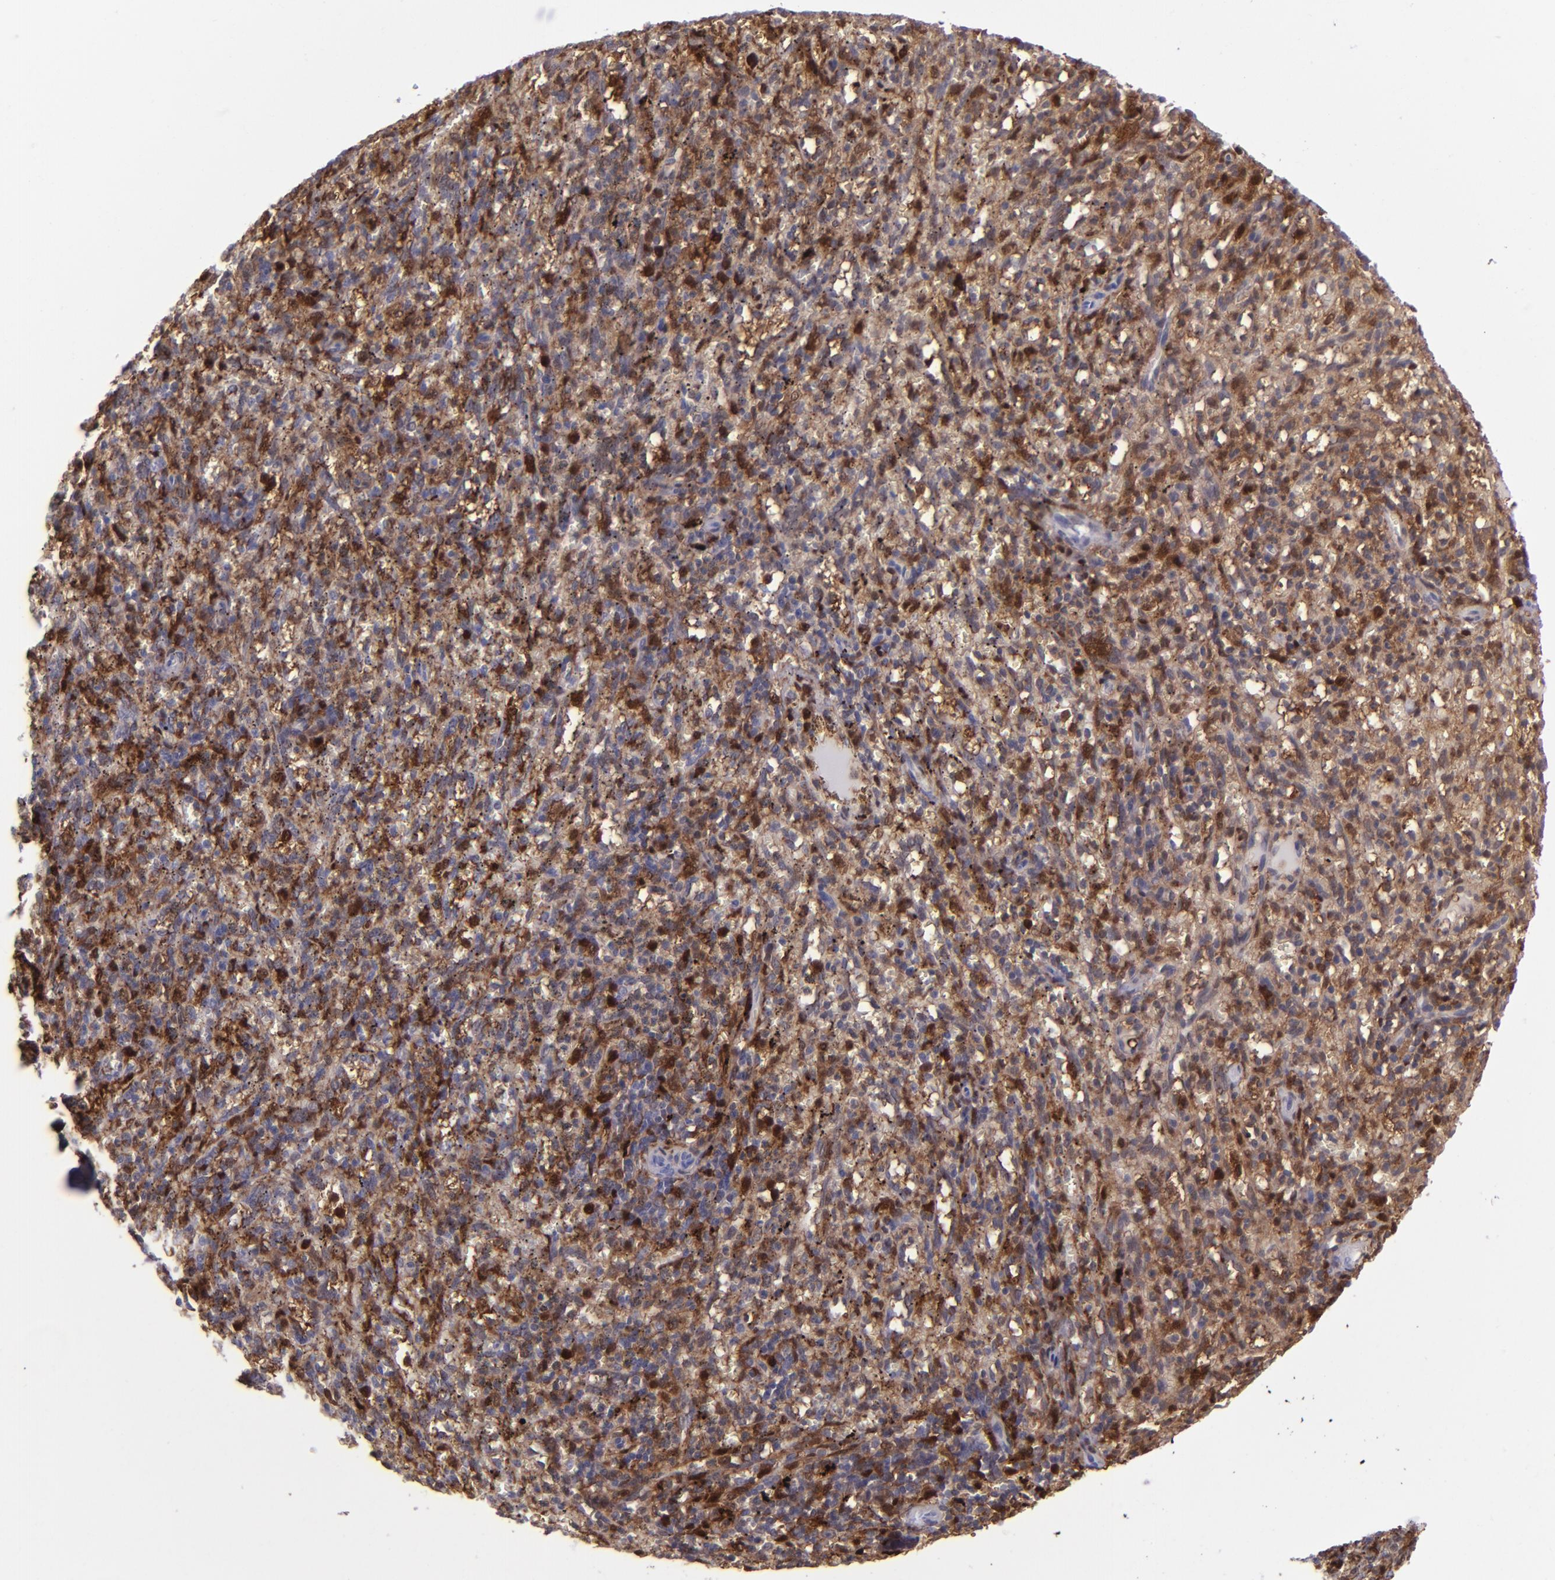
{"staining": {"intensity": "strong", "quantity": ">75%", "location": "cytoplasmic/membranous,nuclear"}, "tissue": "spleen", "cell_type": "Cells in red pulp", "image_type": "normal", "snomed": [{"axis": "morphology", "description": "Normal tissue, NOS"}, {"axis": "topography", "description": "Spleen"}], "caption": "Protein staining by immunohistochemistry reveals strong cytoplasmic/membranous,nuclear positivity in approximately >75% of cells in red pulp in normal spleen. The protein of interest is shown in brown color, while the nuclei are stained blue.", "gene": "TYMP", "patient": {"sex": "female", "age": 10}}